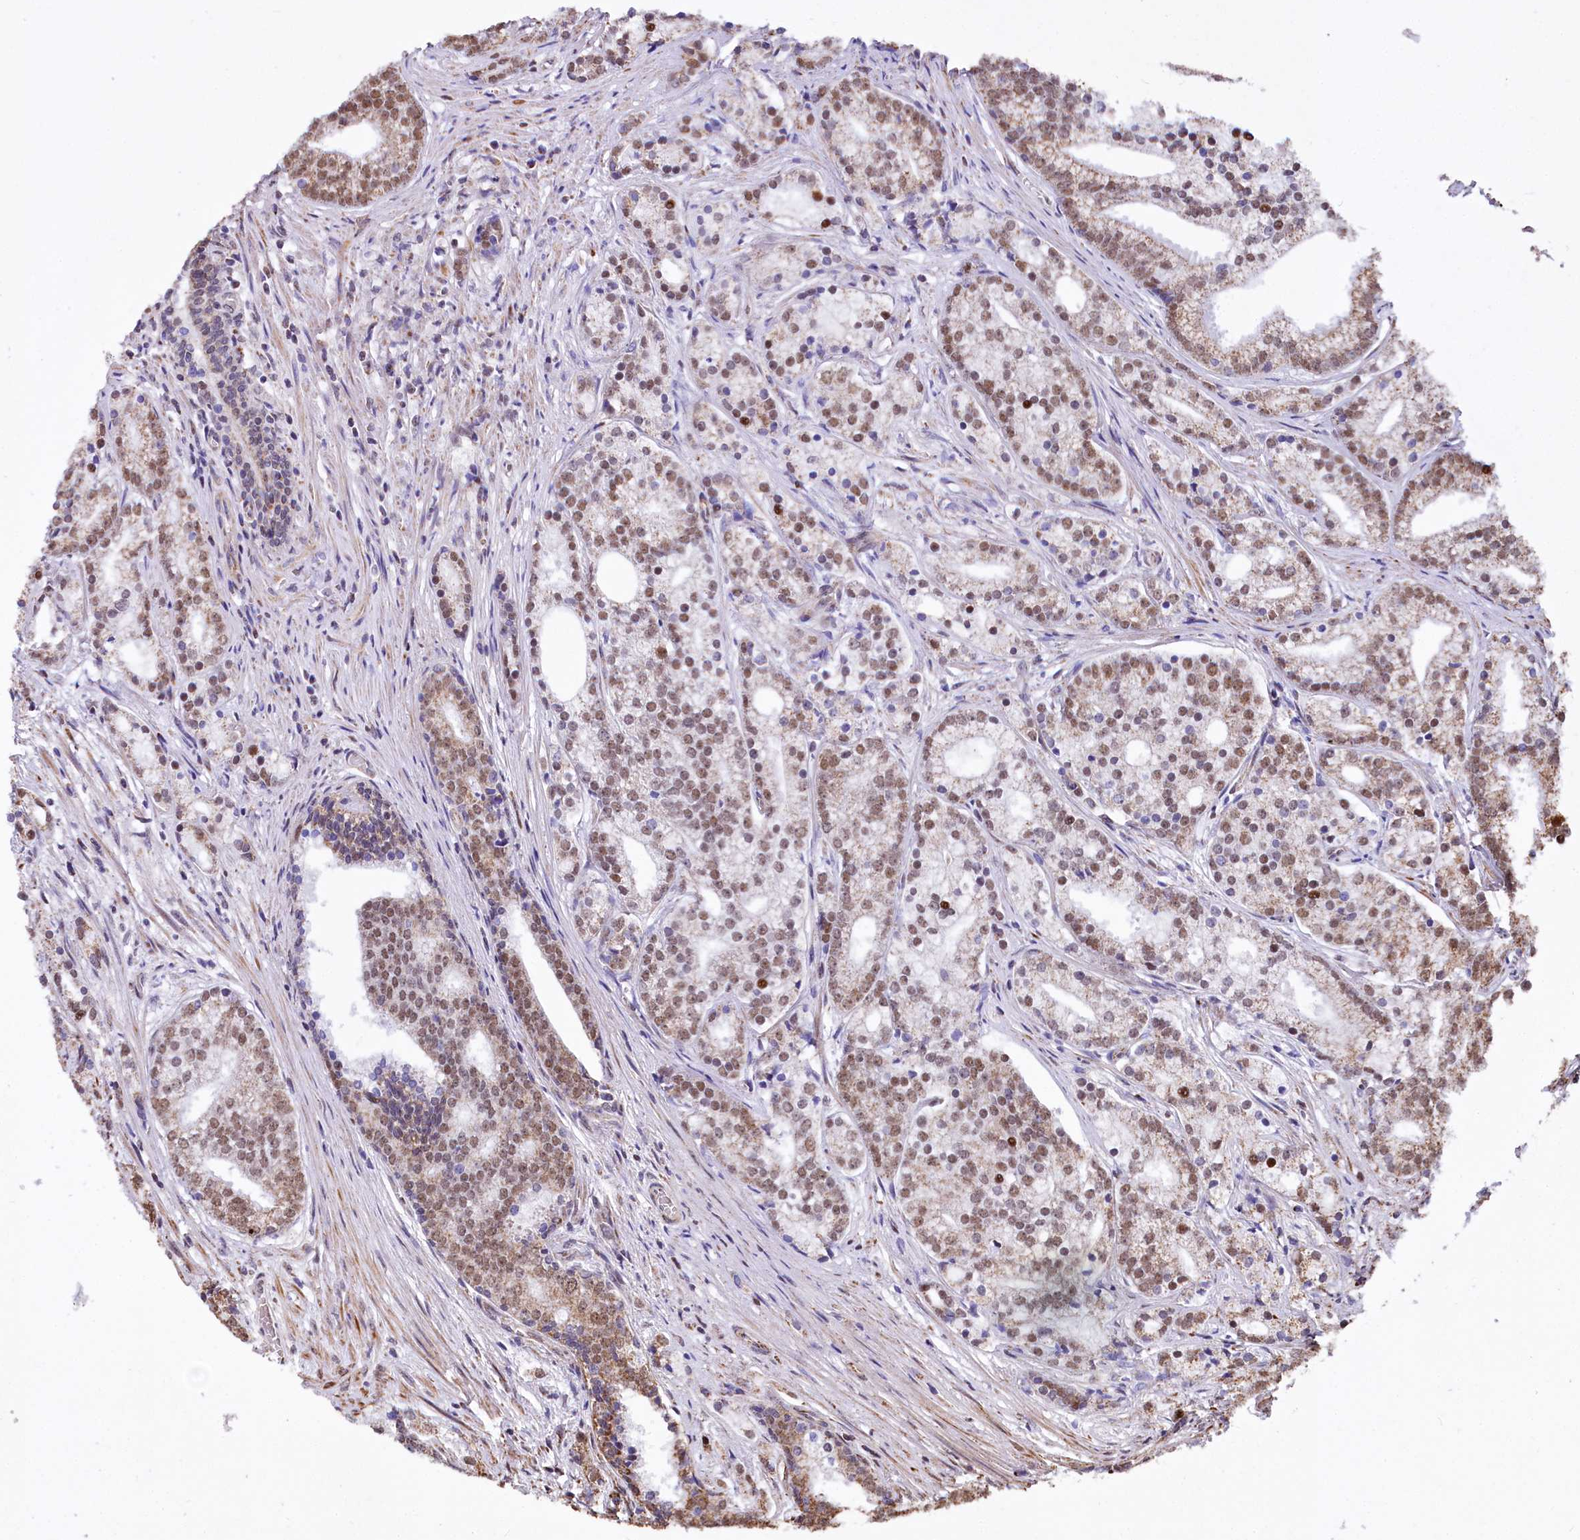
{"staining": {"intensity": "moderate", "quantity": ">75%", "location": "cytoplasmic/membranous,nuclear"}, "tissue": "prostate cancer", "cell_type": "Tumor cells", "image_type": "cancer", "snomed": [{"axis": "morphology", "description": "Adenocarcinoma, Low grade"}, {"axis": "topography", "description": "Prostate"}], "caption": "Tumor cells exhibit medium levels of moderate cytoplasmic/membranous and nuclear positivity in about >75% of cells in human prostate adenocarcinoma (low-grade). Ihc stains the protein in brown and the nuclei are stained blue.", "gene": "MORN3", "patient": {"sex": "male", "age": 71}}